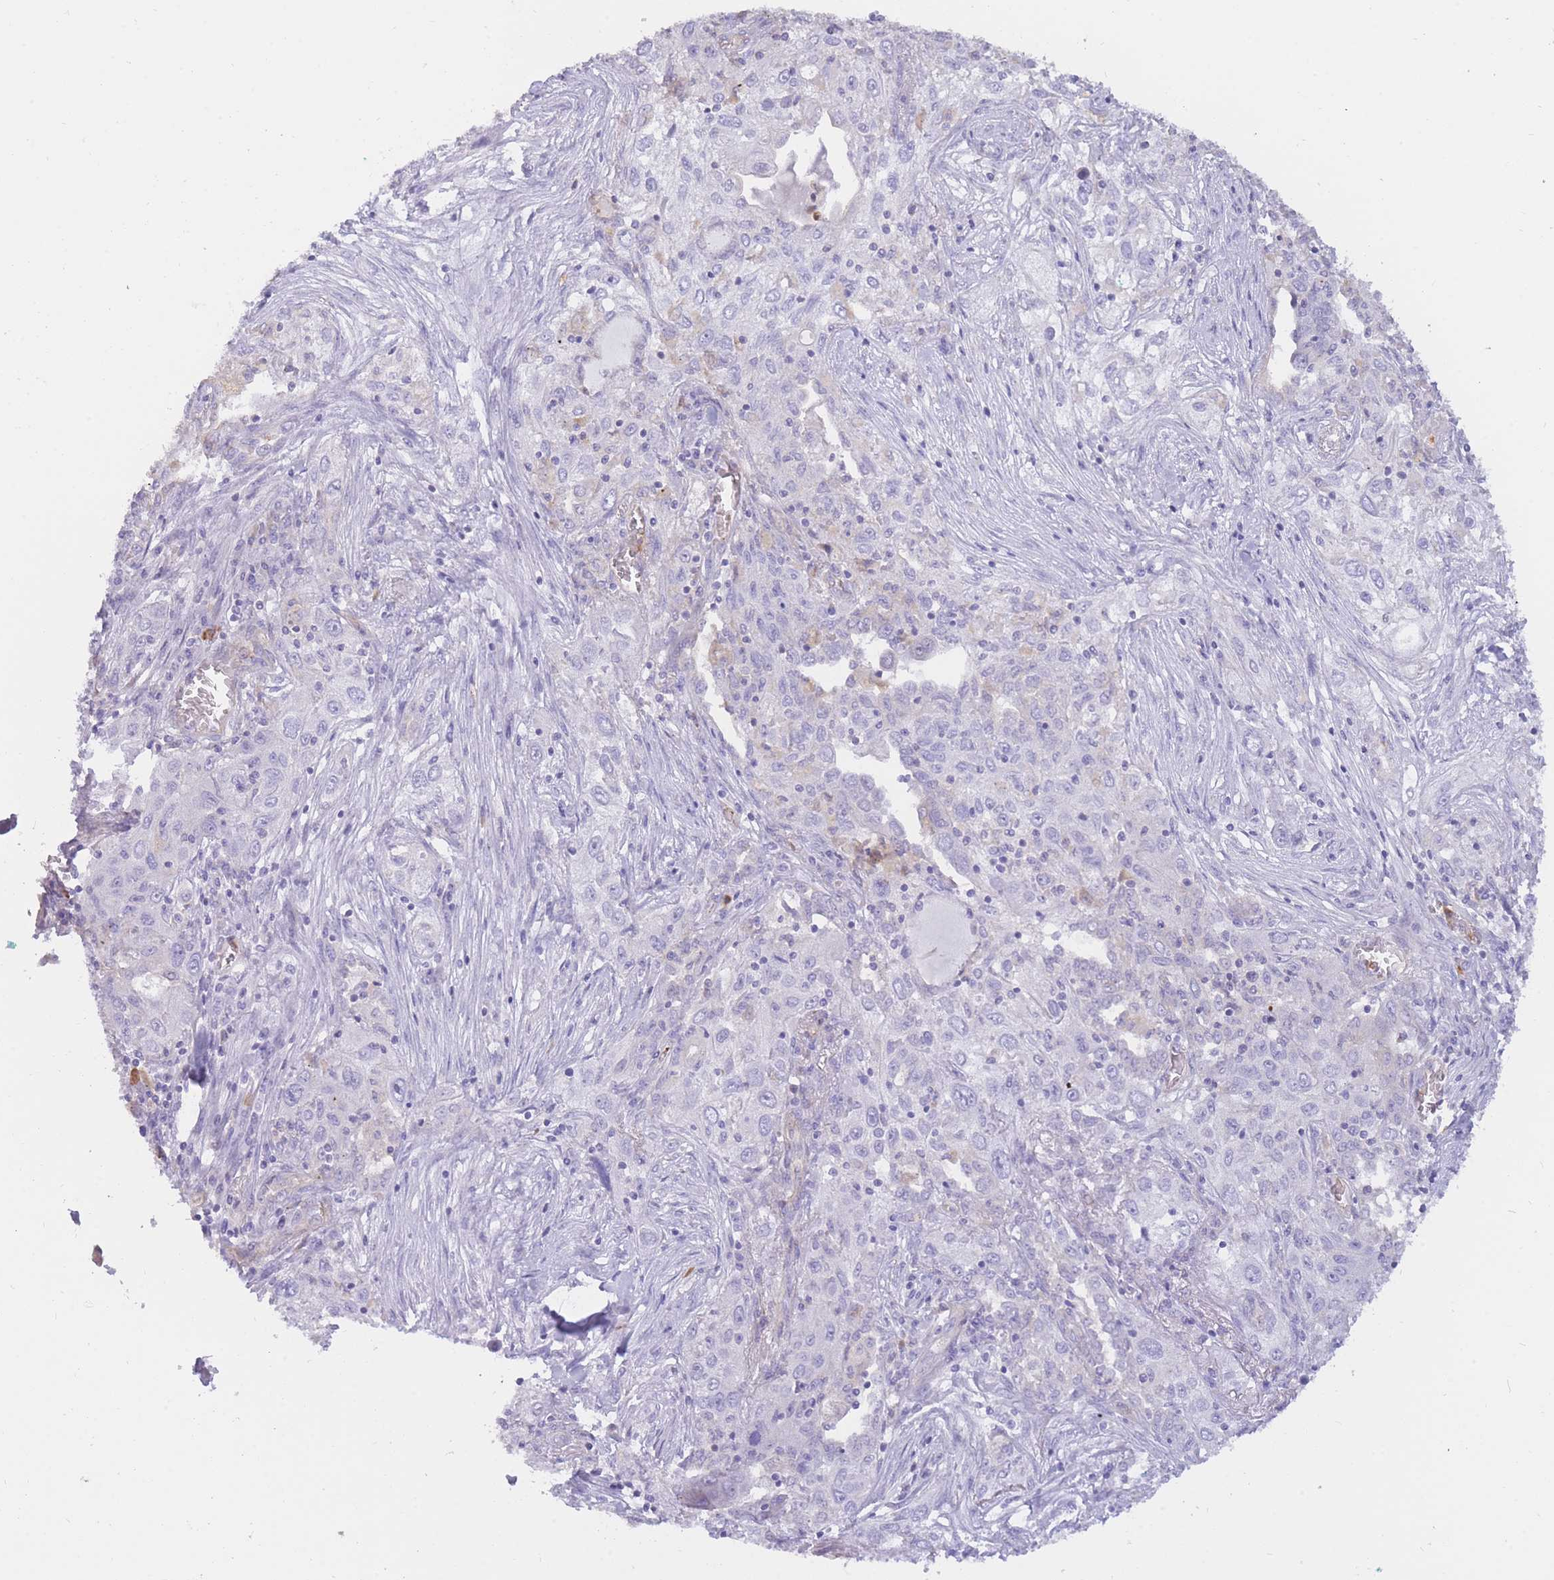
{"staining": {"intensity": "negative", "quantity": "none", "location": "none"}, "tissue": "lung cancer", "cell_type": "Tumor cells", "image_type": "cancer", "snomed": [{"axis": "morphology", "description": "Squamous cell carcinoma, NOS"}, {"axis": "topography", "description": "Lung"}], "caption": "Tumor cells are negative for brown protein staining in lung cancer (squamous cell carcinoma).", "gene": "SULT1A1", "patient": {"sex": "female", "age": 69}}